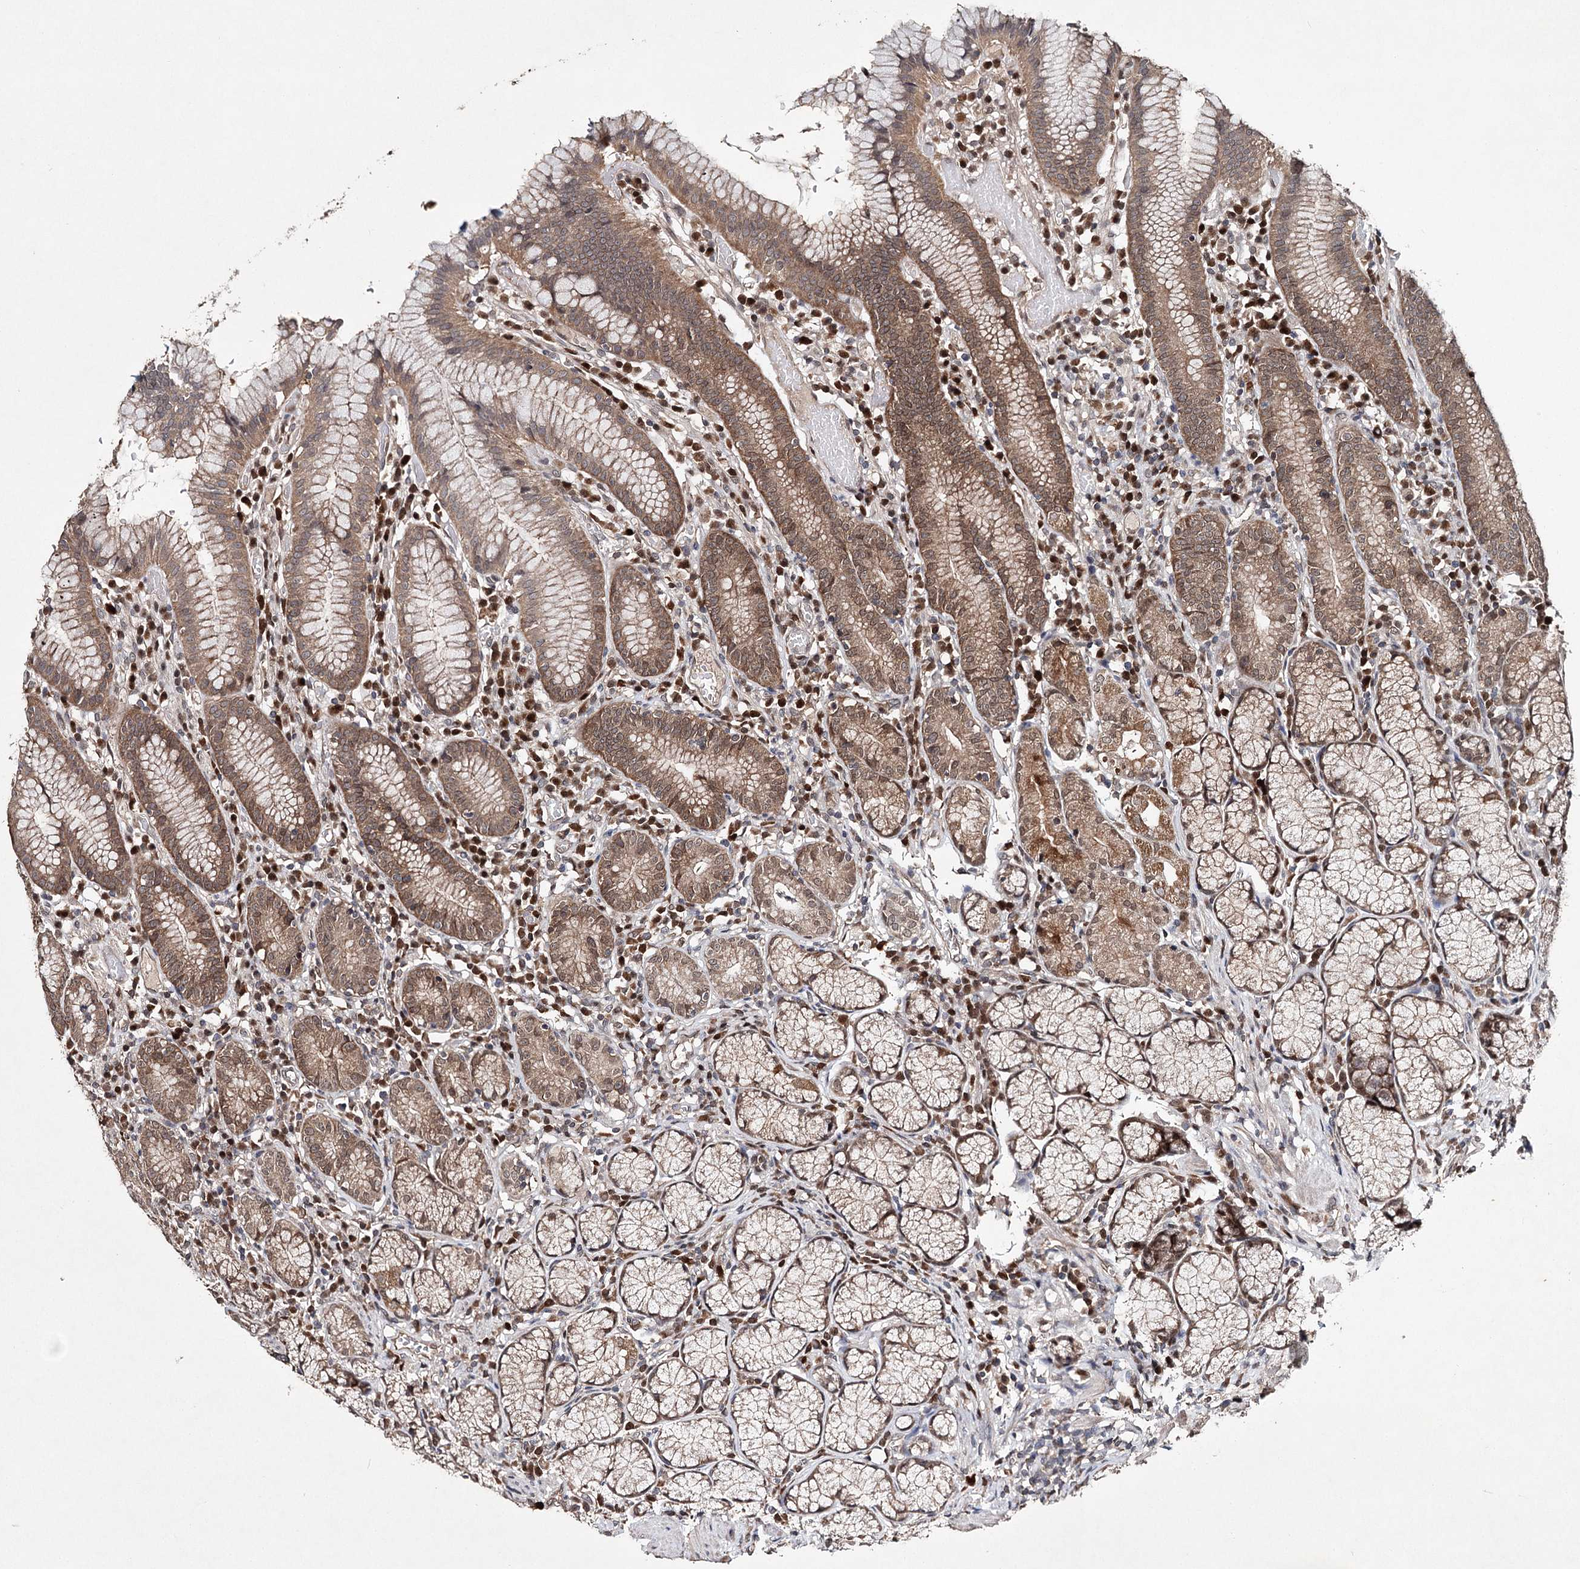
{"staining": {"intensity": "moderate", "quantity": ">75%", "location": "cytoplasmic/membranous,nuclear"}, "tissue": "stomach", "cell_type": "Glandular cells", "image_type": "normal", "snomed": [{"axis": "morphology", "description": "Normal tissue, NOS"}, {"axis": "topography", "description": "Stomach"}], "caption": "Immunohistochemistry staining of unremarkable stomach, which reveals medium levels of moderate cytoplasmic/membranous,nuclear staining in about >75% of glandular cells indicating moderate cytoplasmic/membranous,nuclear protein expression. The staining was performed using DAB (3,3'-diaminobenzidine) (brown) for protein detection and nuclei were counterstained in hematoxylin (blue).", "gene": "NOPCHAP1", "patient": {"sex": "male", "age": 55}}